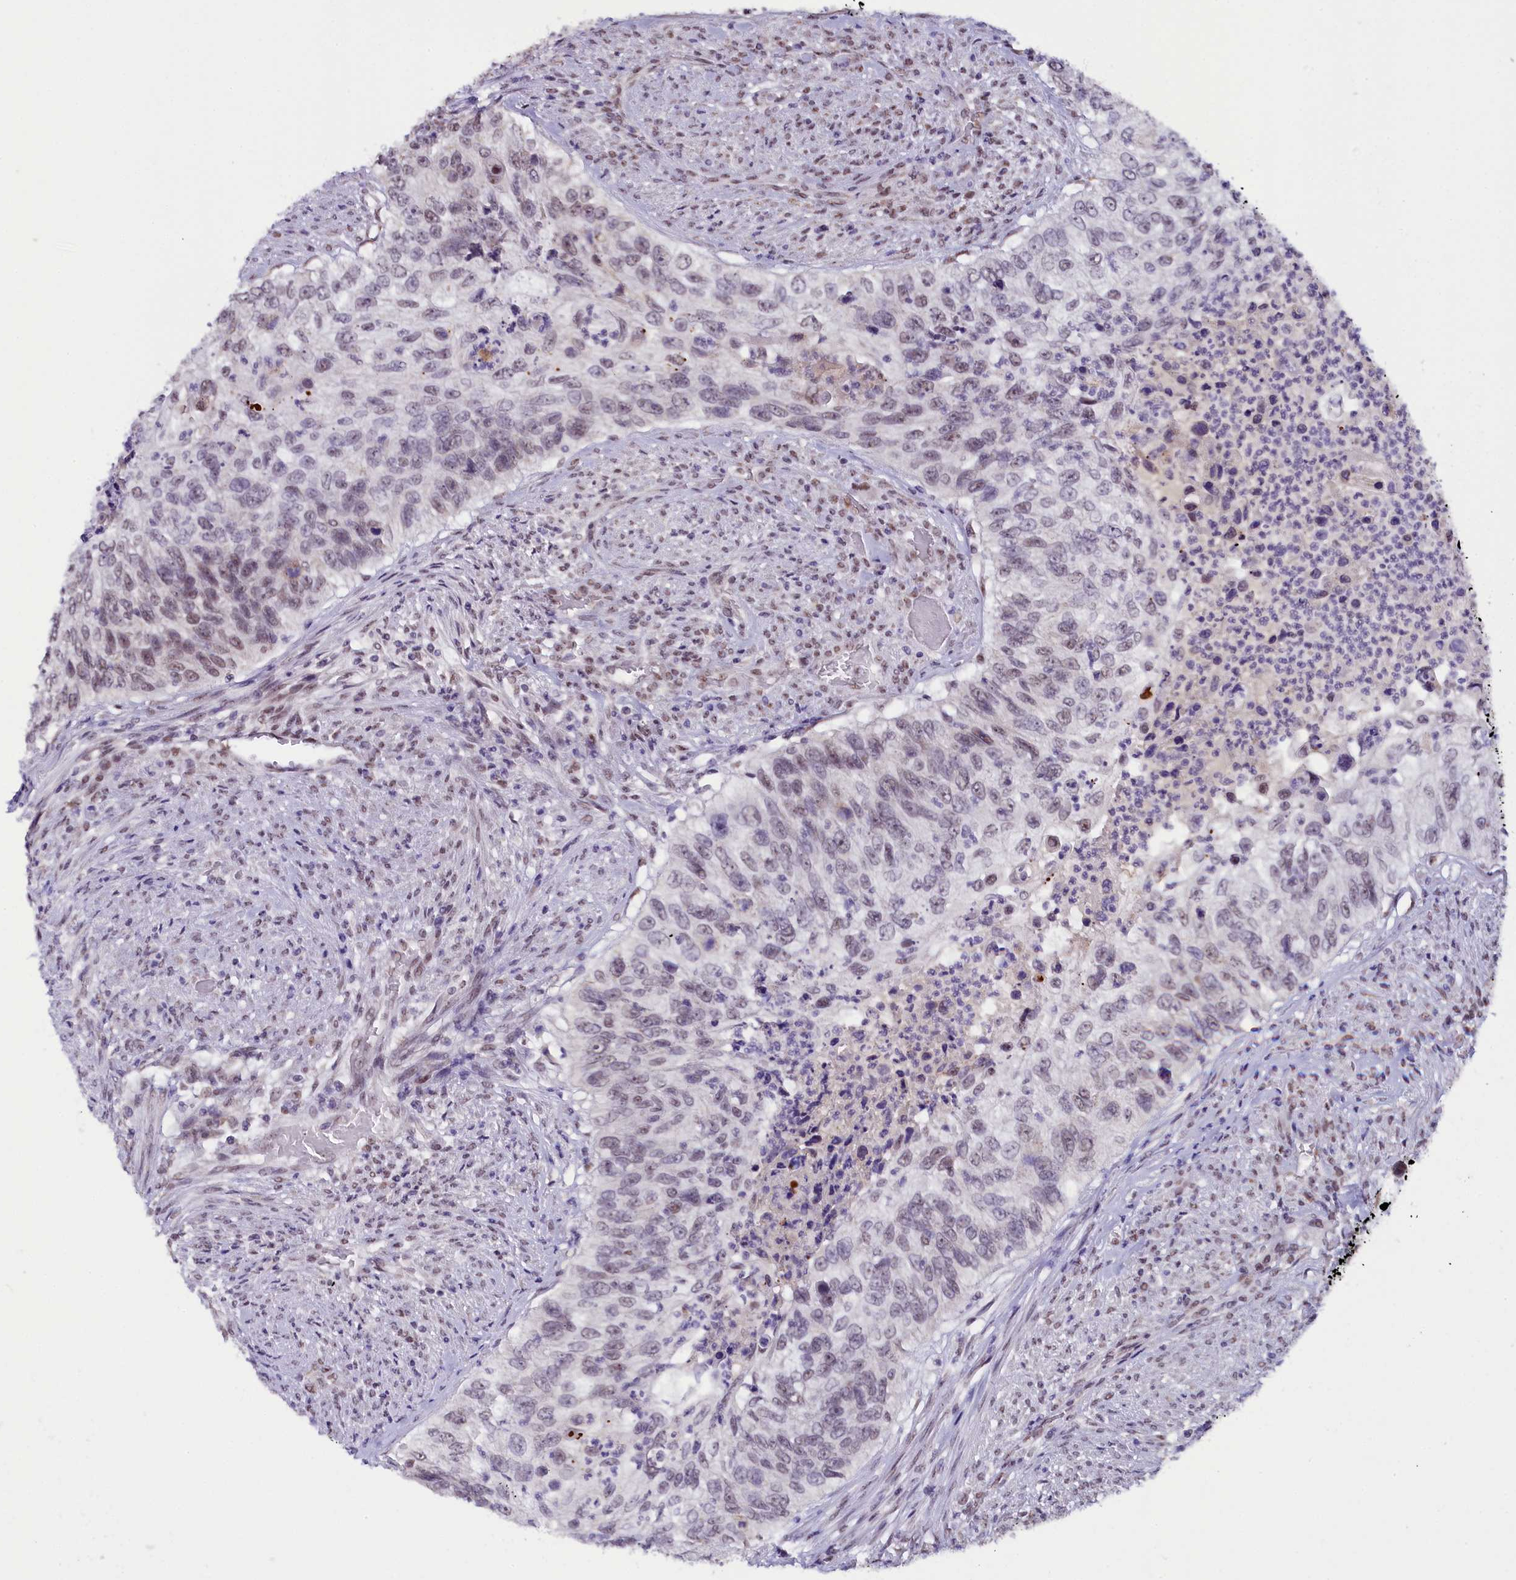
{"staining": {"intensity": "weak", "quantity": "<25%", "location": "nuclear"}, "tissue": "urothelial cancer", "cell_type": "Tumor cells", "image_type": "cancer", "snomed": [{"axis": "morphology", "description": "Urothelial carcinoma, High grade"}, {"axis": "topography", "description": "Urinary bladder"}], "caption": "IHC of high-grade urothelial carcinoma exhibits no positivity in tumor cells.", "gene": "NCBP1", "patient": {"sex": "female", "age": 60}}